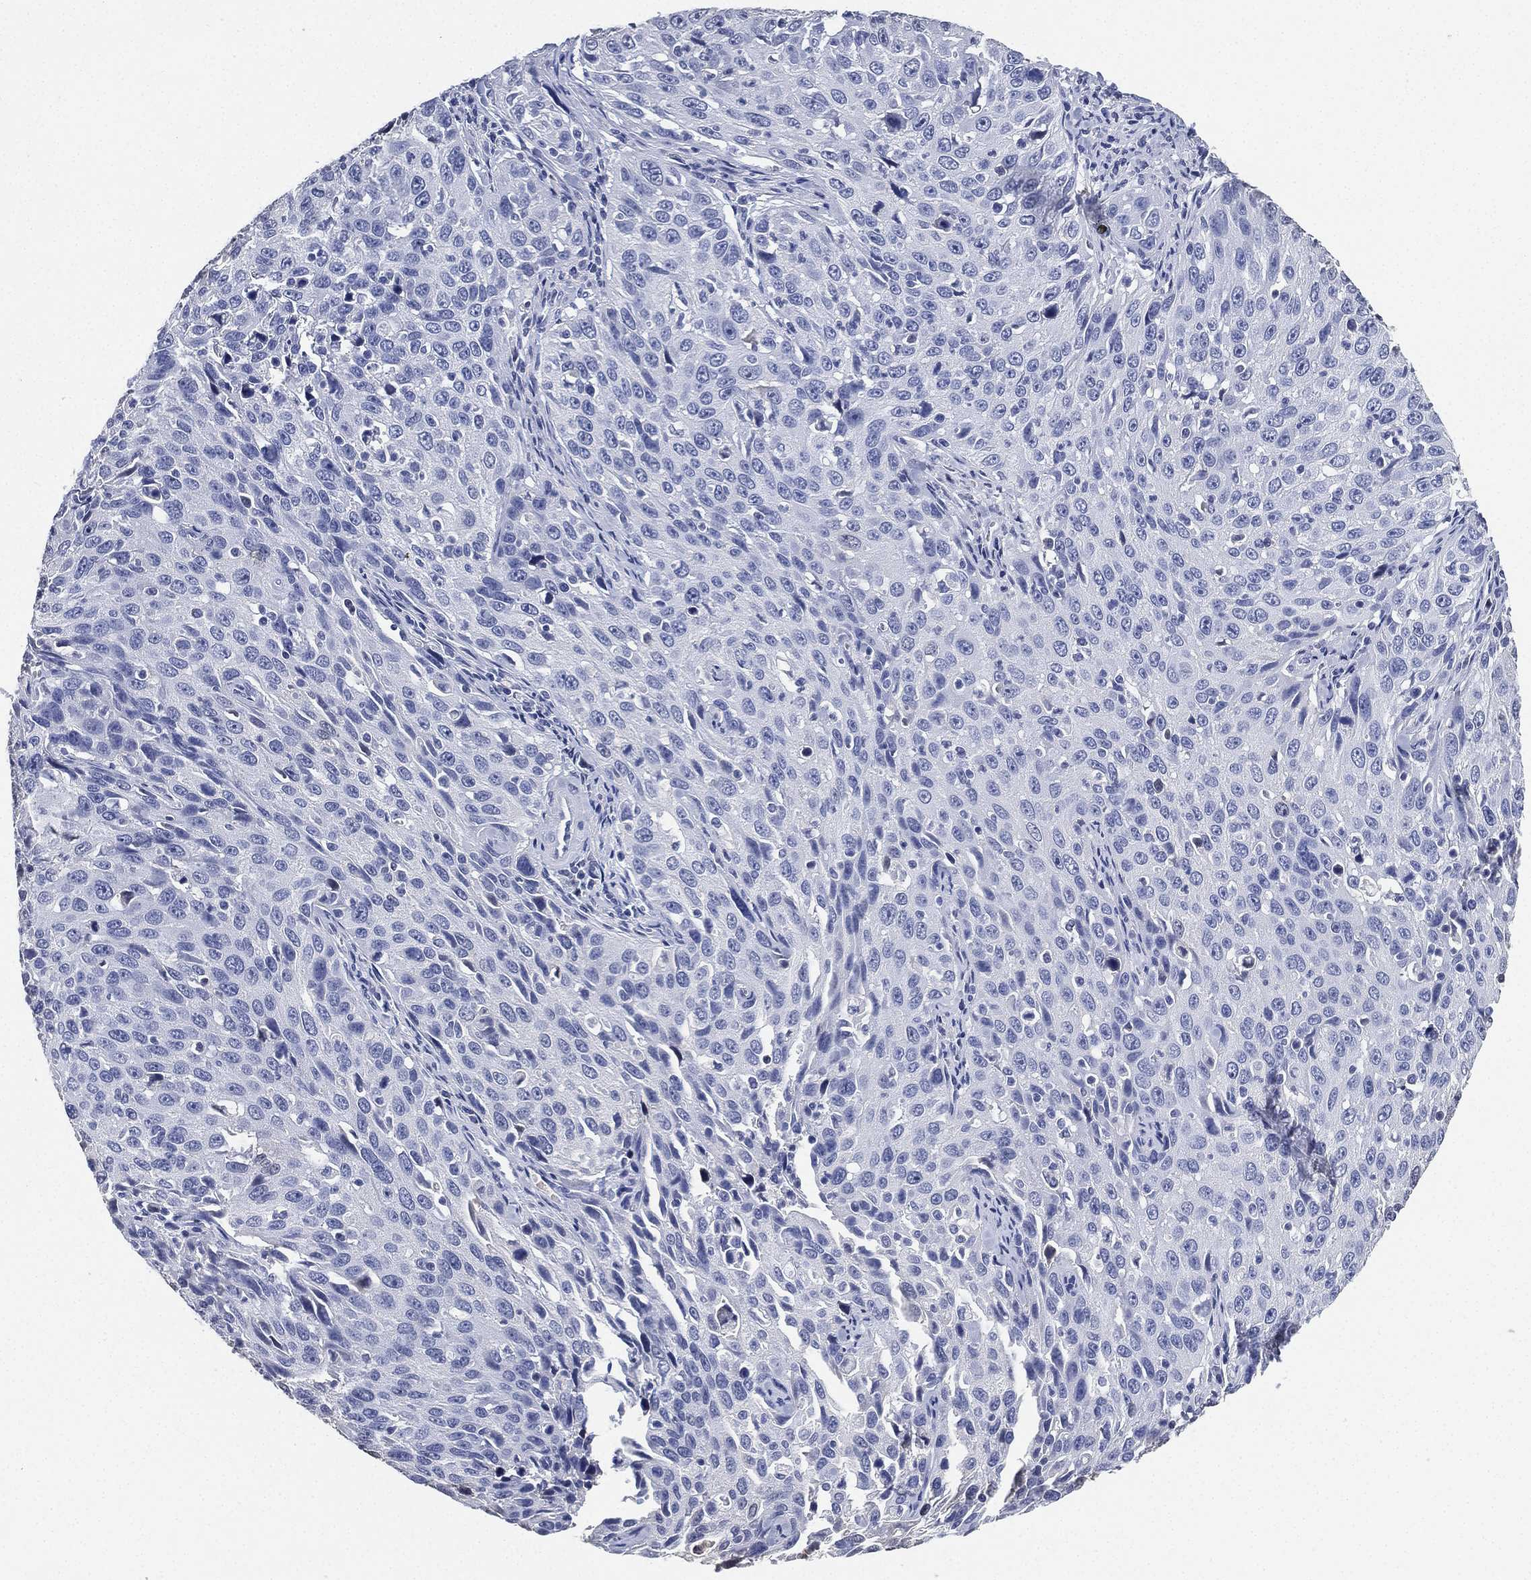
{"staining": {"intensity": "negative", "quantity": "none", "location": "none"}, "tissue": "cervical cancer", "cell_type": "Tumor cells", "image_type": "cancer", "snomed": [{"axis": "morphology", "description": "Squamous cell carcinoma, NOS"}, {"axis": "topography", "description": "Cervix"}], "caption": "This micrograph is of cervical squamous cell carcinoma stained with immunohistochemistry to label a protein in brown with the nuclei are counter-stained blue. There is no staining in tumor cells.", "gene": "IYD", "patient": {"sex": "female", "age": 26}}